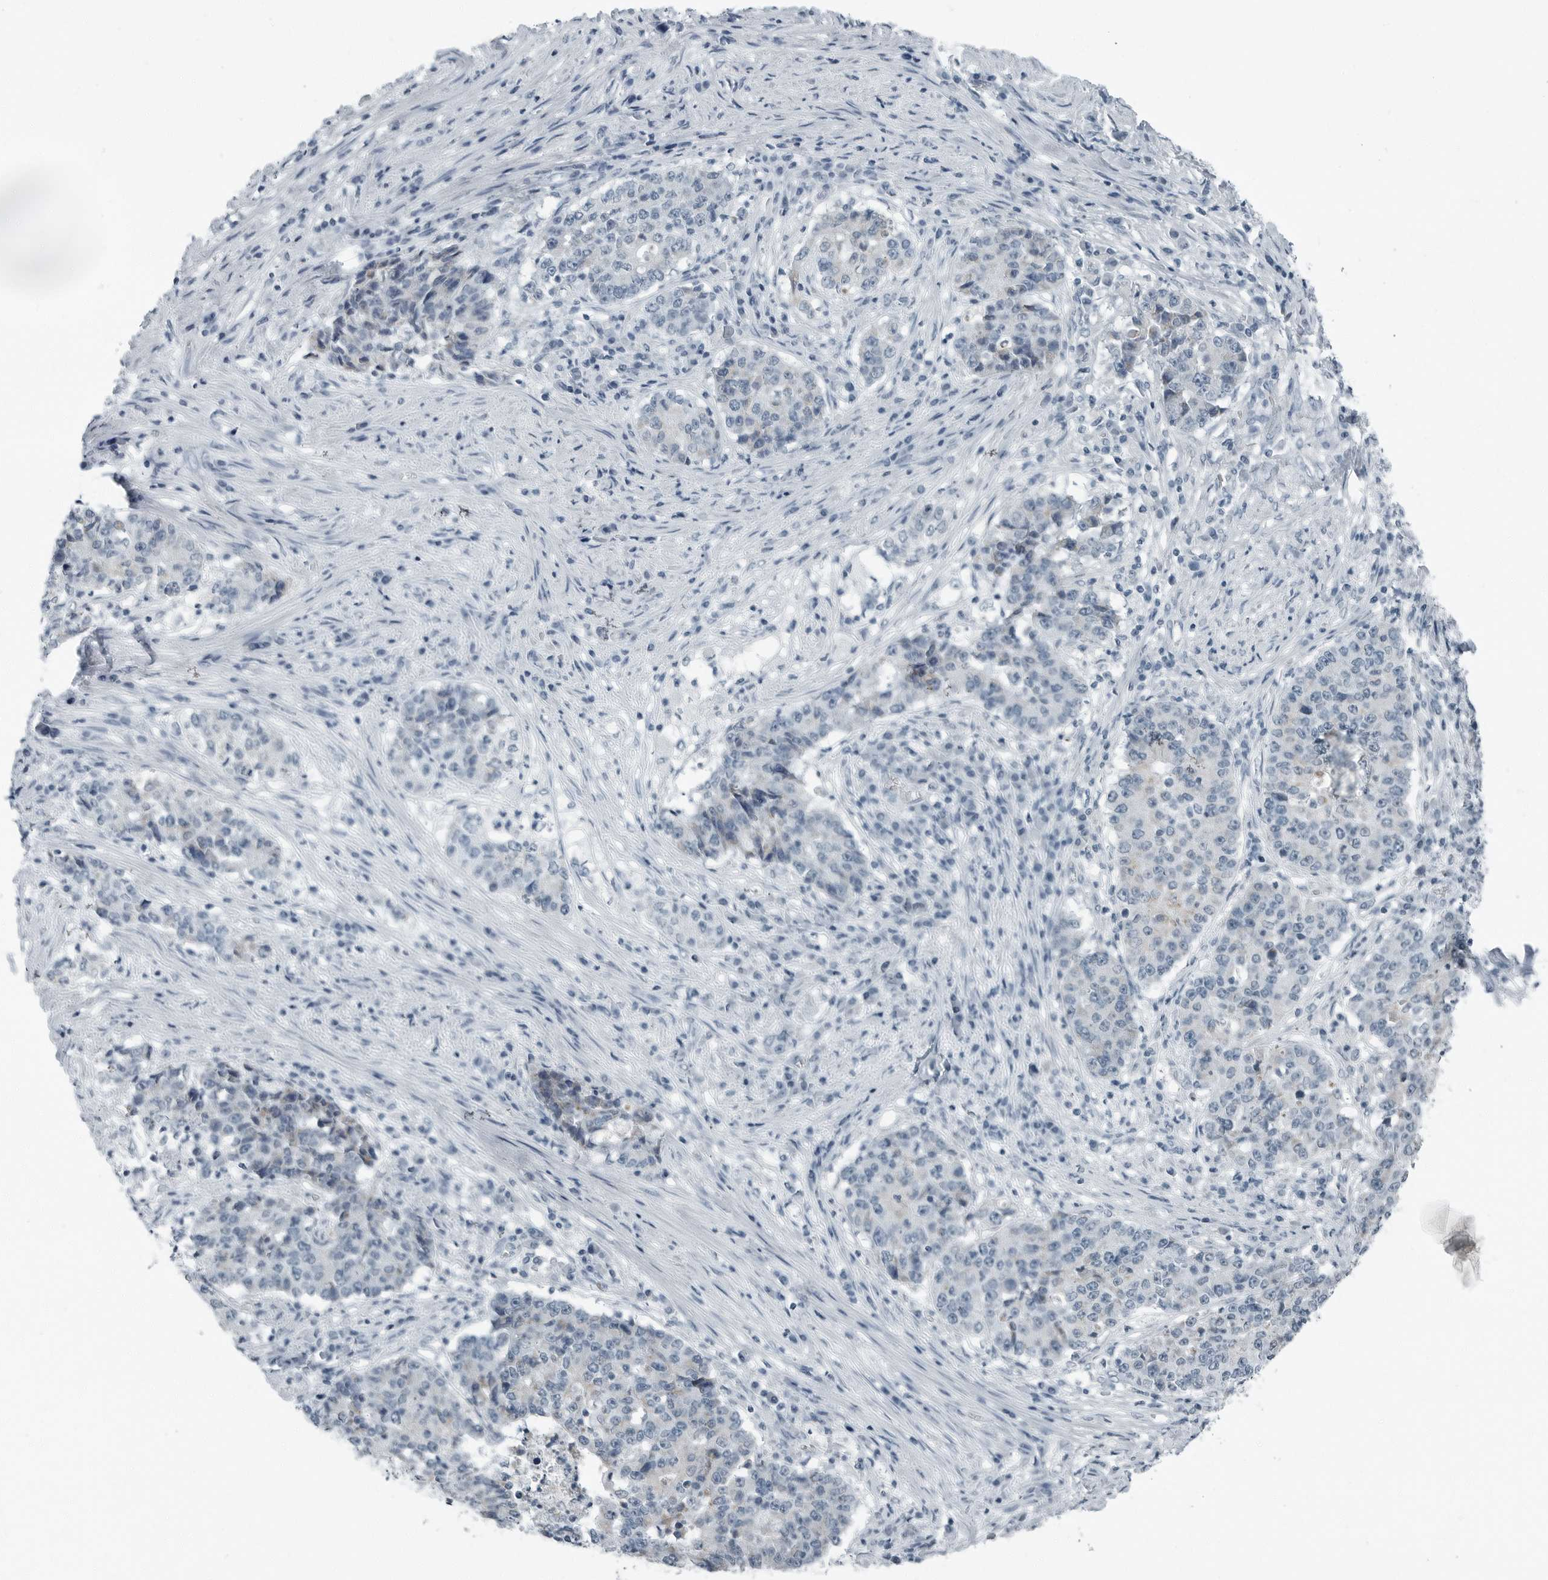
{"staining": {"intensity": "negative", "quantity": "none", "location": "none"}, "tissue": "stomach cancer", "cell_type": "Tumor cells", "image_type": "cancer", "snomed": [{"axis": "morphology", "description": "Adenocarcinoma, NOS"}, {"axis": "topography", "description": "Stomach"}], "caption": "Tumor cells are negative for protein expression in human stomach adenocarcinoma.", "gene": "ZPBP2", "patient": {"sex": "male", "age": 59}}